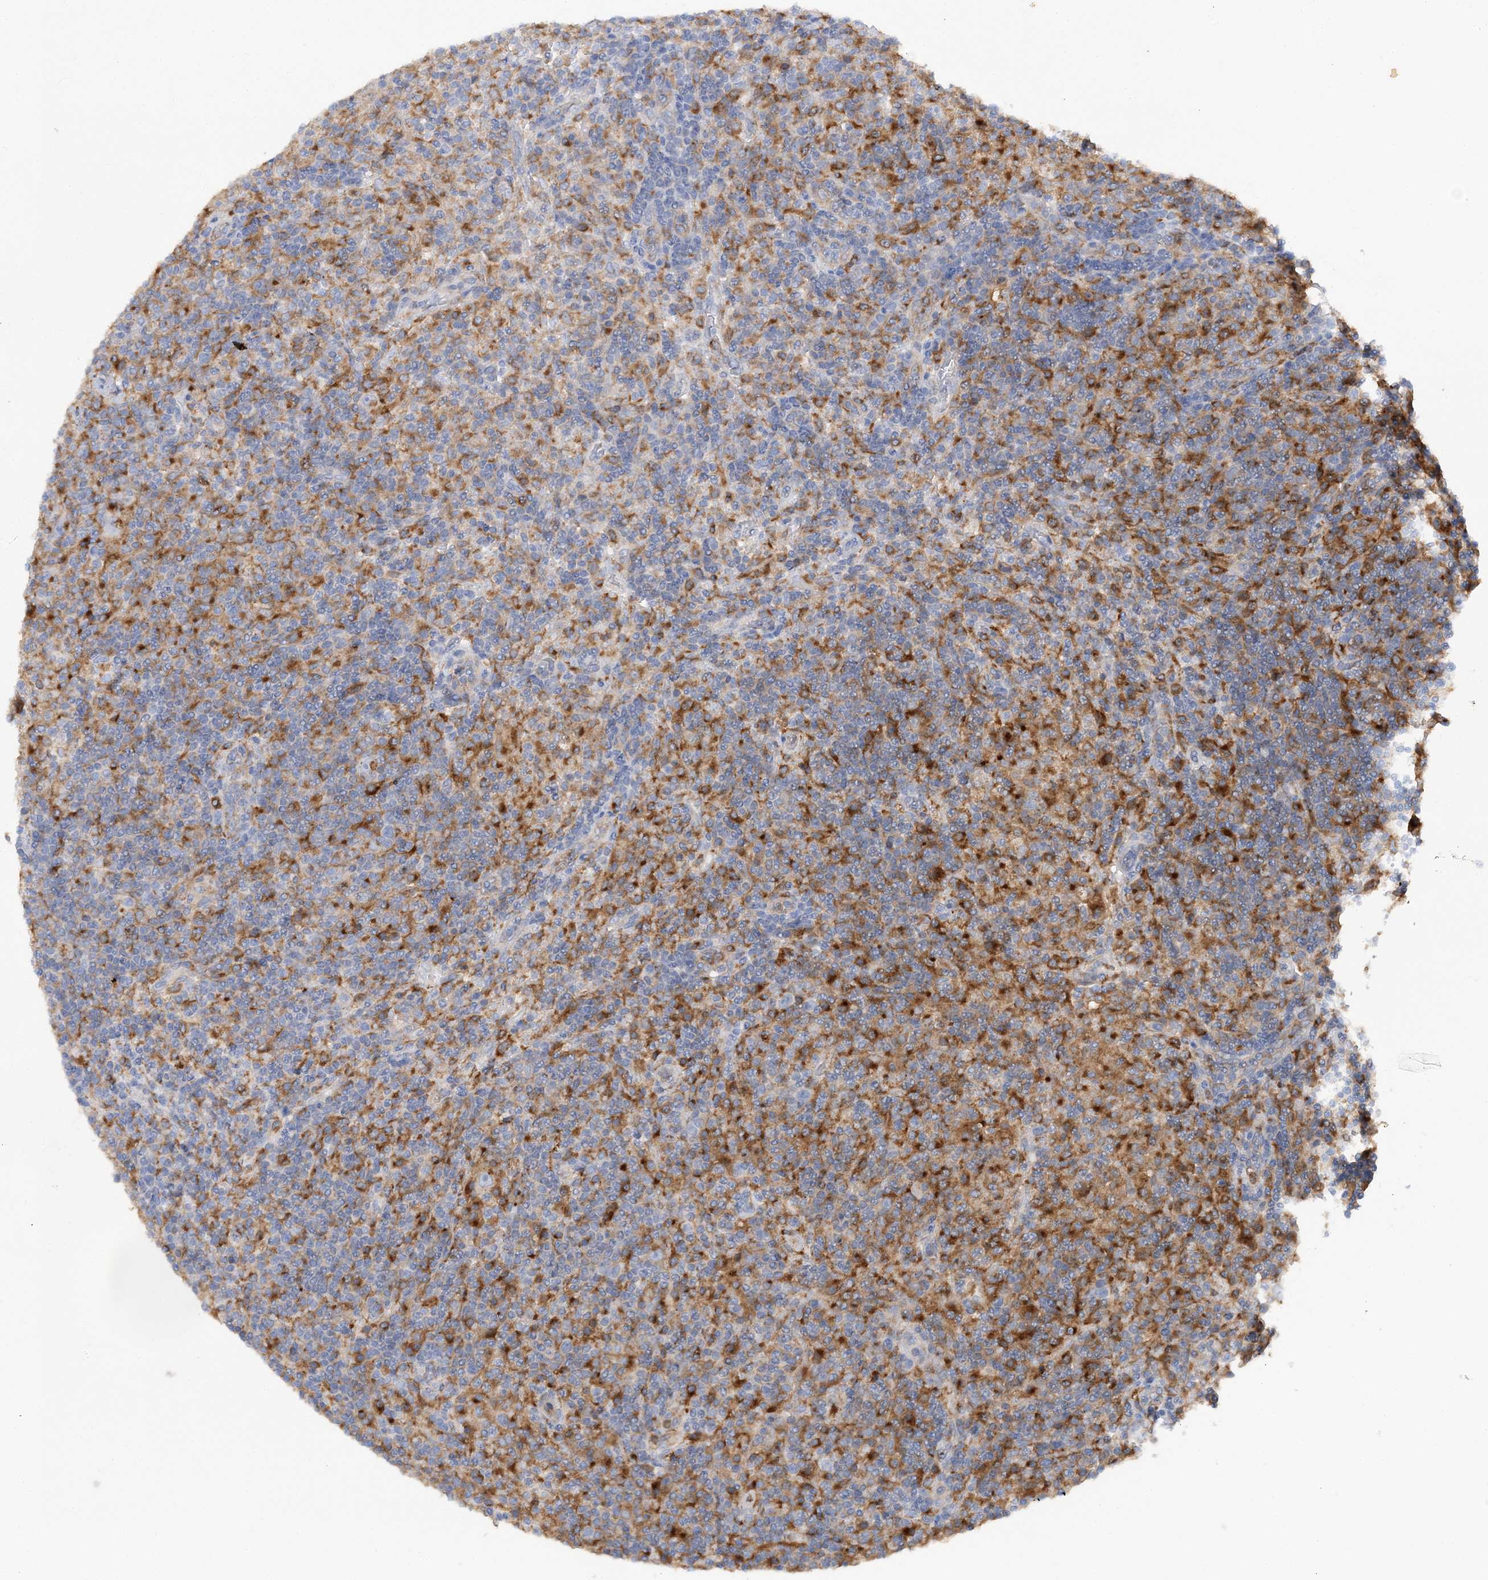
{"staining": {"intensity": "moderate", "quantity": ">75%", "location": "cytoplasmic/membranous"}, "tissue": "lymphoma", "cell_type": "Tumor cells", "image_type": "cancer", "snomed": [{"axis": "morphology", "description": "Hodgkin's disease, NOS"}, {"axis": "topography", "description": "Lymph node"}], "caption": "Approximately >75% of tumor cells in lymphoma demonstrate moderate cytoplasmic/membranous protein expression as visualized by brown immunohistochemical staining.", "gene": "GRINA", "patient": {"sex": "male", "age": 70}}